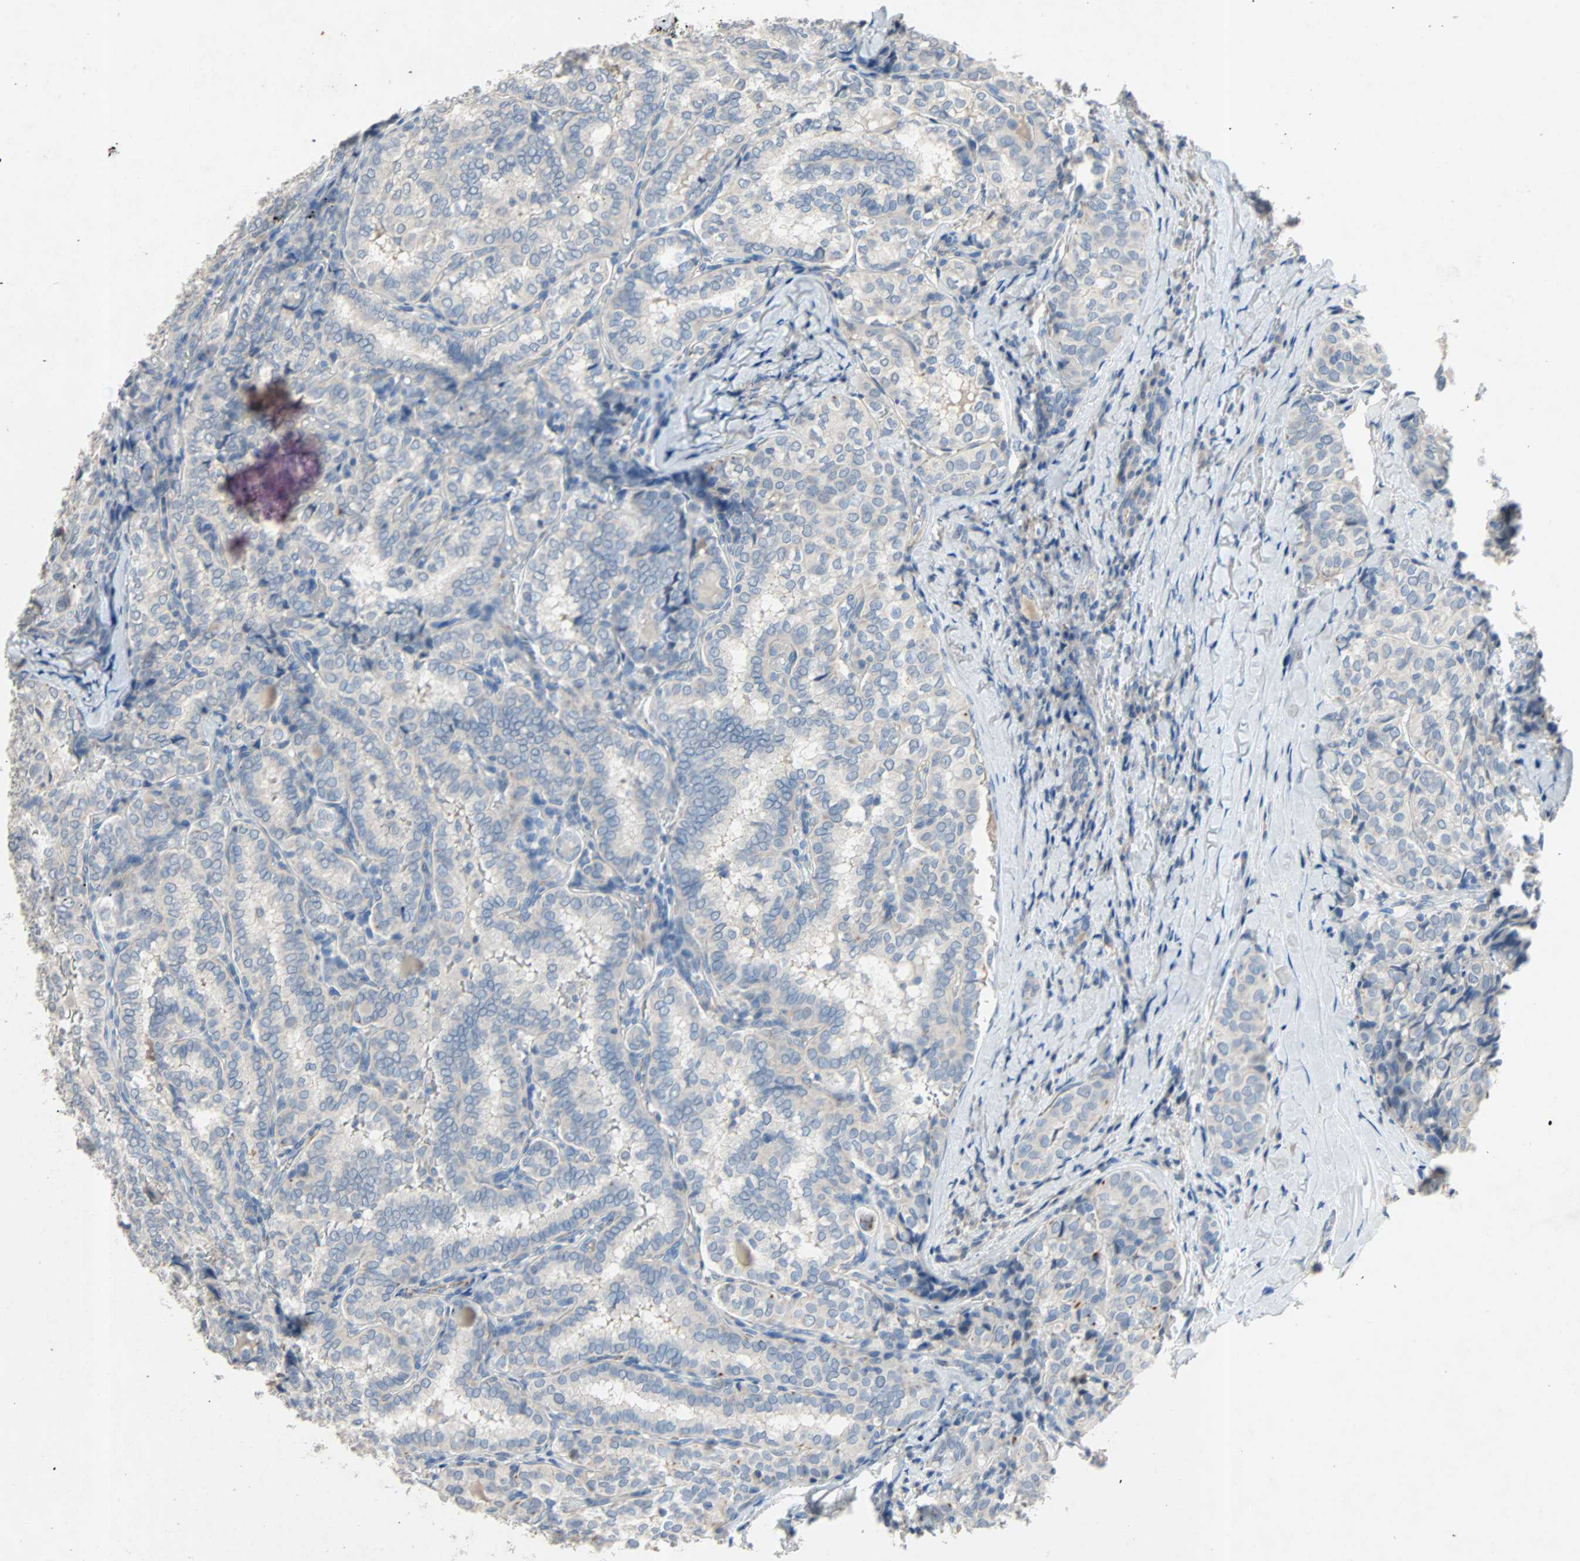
{"staining": {"intensity": "negative", "quantity": "none", "location": "none"}, "tissue": "thyroid cancer", "cell_type": "Tumor cells", "image_type": "cancer", "snomed": [{"axis": "morphology", "description": "Normal tissue, NOS"}, {"axis": "morphology", "description": "Papillary adenocarcinoma, NOS"}, {"axis": "topography", "description": "Thyroid gland"}], "caption": "Tumor cells show no significant staining in thyroid cancer (papillary adenocarcinoma).", "gene": "PCDHB2", "patient": {"sex": "female", "age": 30}}